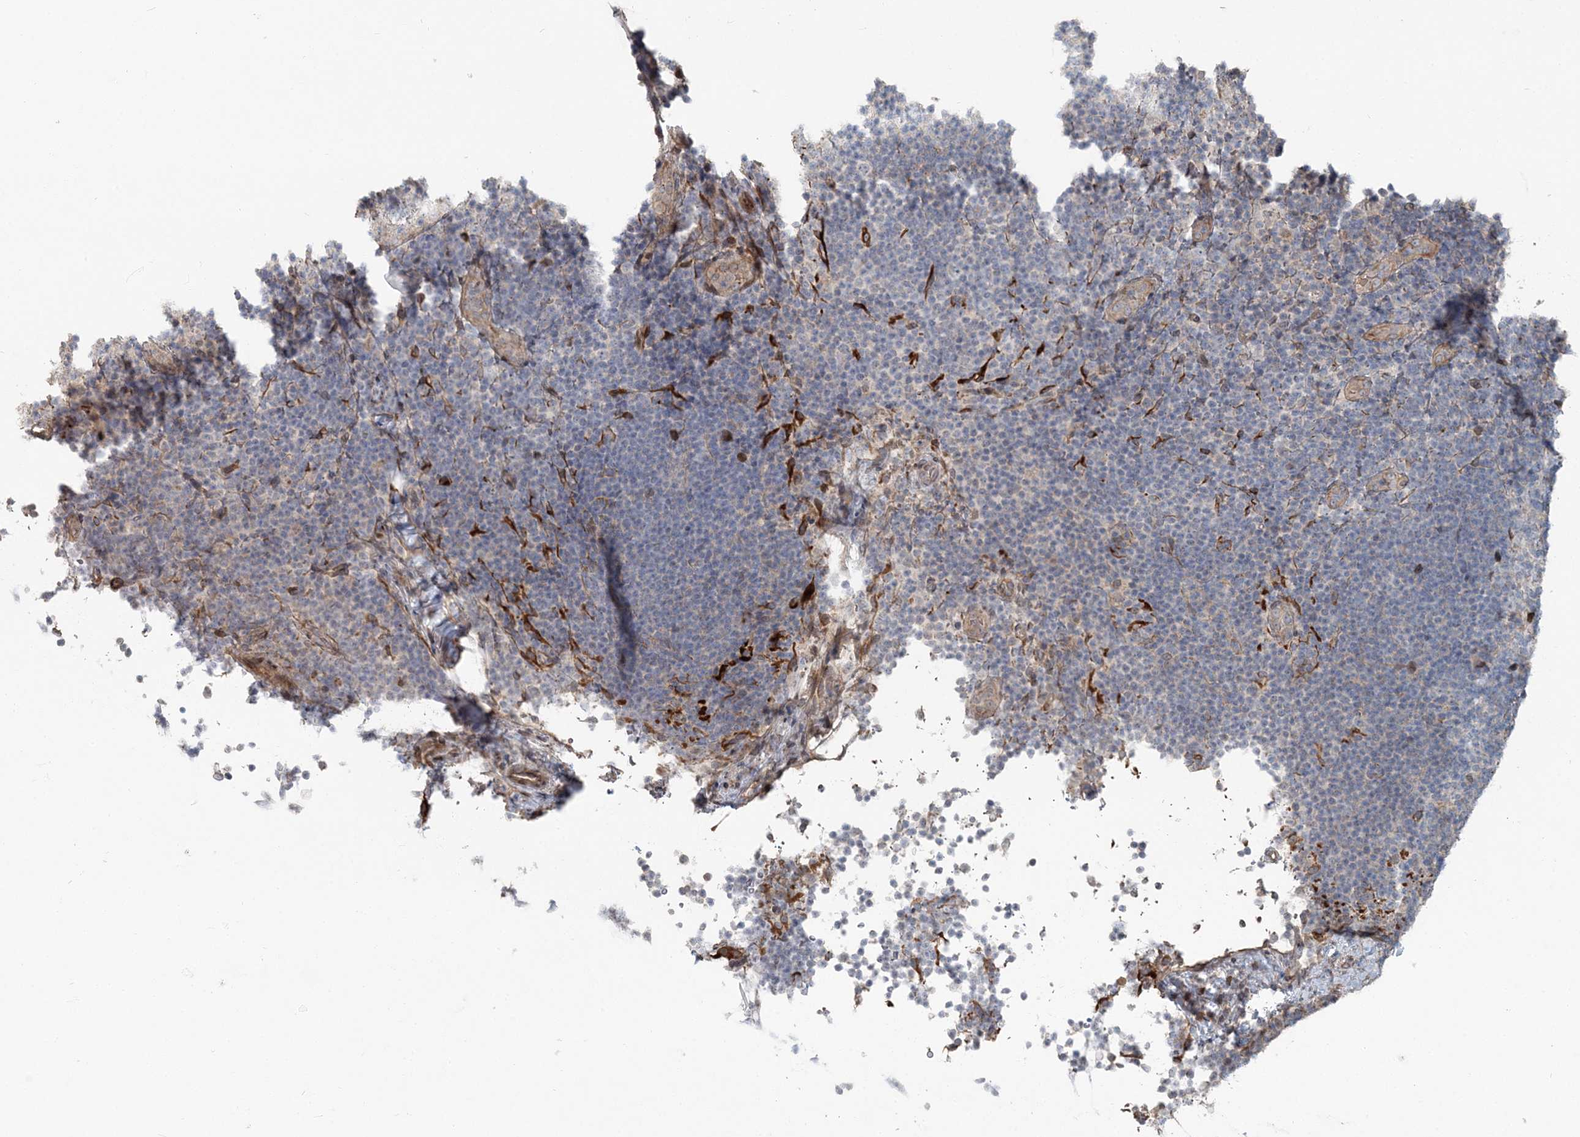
{"staining": {"intensity": "negative", "quantity": "none", "location": "none"}, "tissue": "lymph node", "cell_type": "Germinal center cells", "image_type": "normal", "snomed": [{"axis": "morphology", "description": "Normal tissue, NOS"}, {"axis": "topography", "description": "Lymph node"}], "caption": "Immunohistochemistry photomicrograph of benign human lymph node stained for a protein (brown), which demonstrates no staining in germinal center cells. (DAB (3,3'-diaminobenzidine) immunohistochemistry, high magnification).", "gene": "FBXL17", "patient": {"sex": "female", "age": 22}}